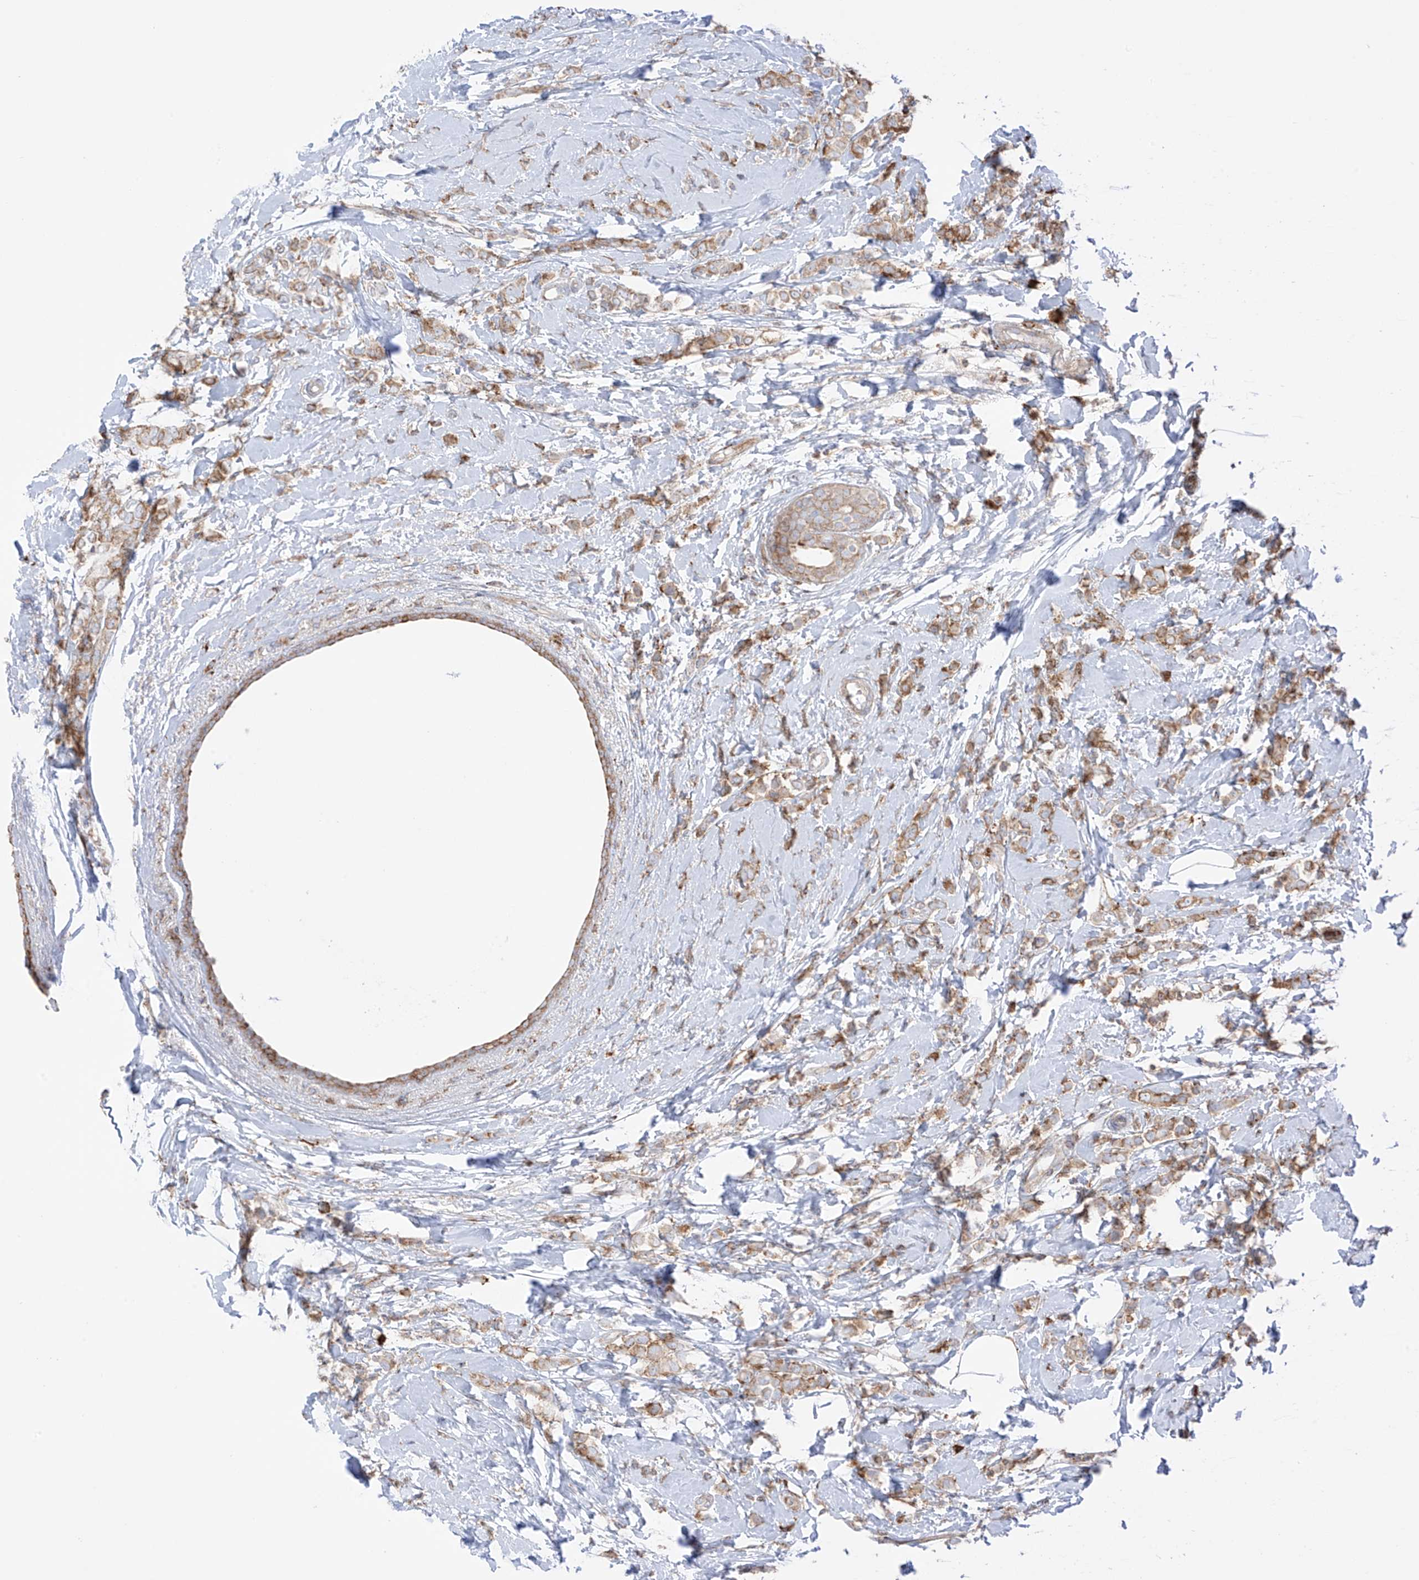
{"staining": {"intensity": "moderate", "quantity": ">75%", "location": "cytoplasmic/membranous"}, "tissue": "breast cancer", "cell_type": "Tumor cells", "image_type": "cancer", "snomed": [{"axis": "morphology", "description": "Lobular carcinoma"}, {"axis": "topography", "description": "Breast"}], "caption": "Immunohistochemistry (IHC) (DAB (3,3'-diaminobenzidine)) staining of breast lobular carcinoma demonstrates moderate cytoplasmic/membranous protein expression in approximately >75% of tumor cells.", "gene": "XKR3", "patient": {"sex": "female", "age": 47}}